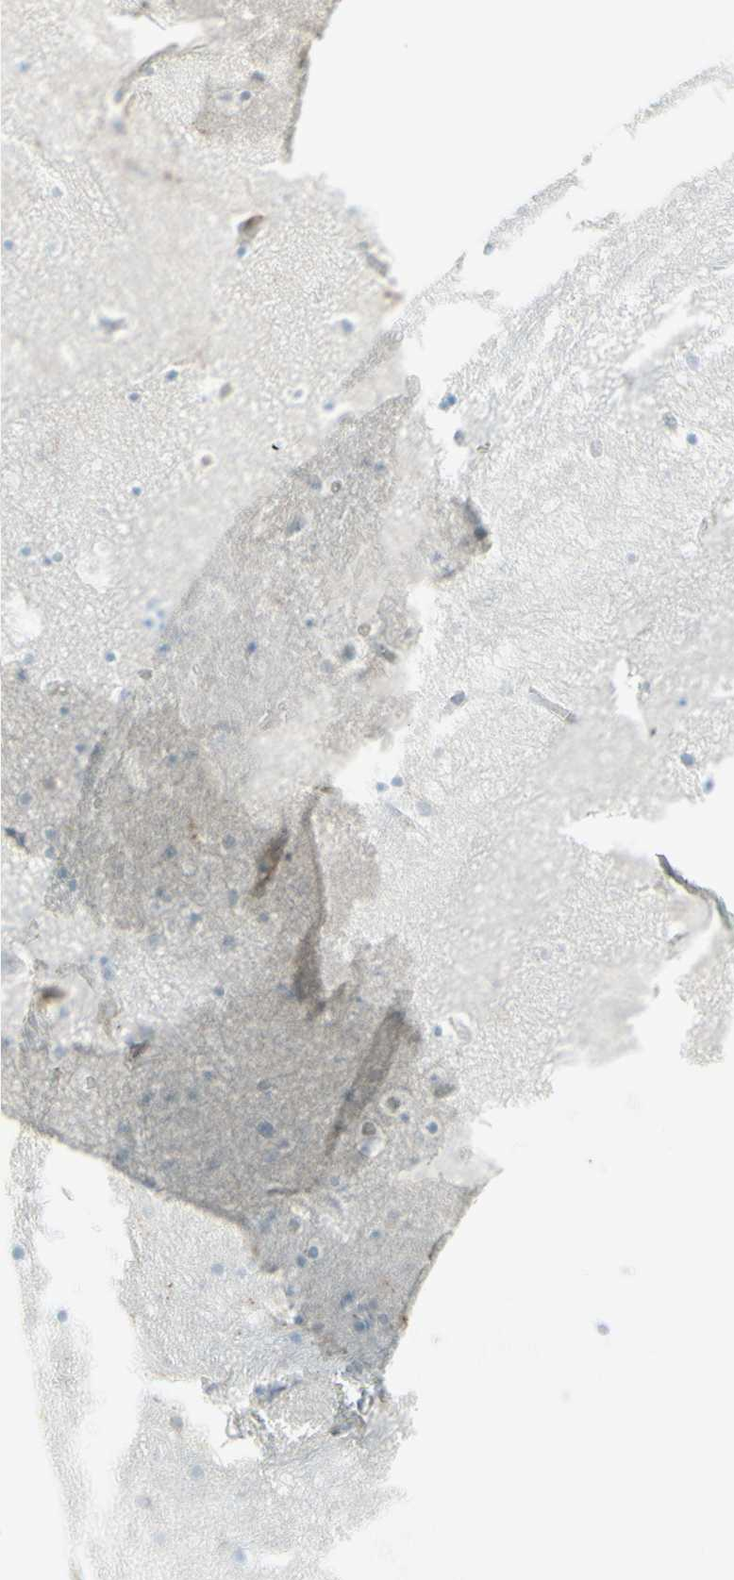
{"staining": {"intensity": "weak", "quantity": "<25%", "location": "cytoplasmic/membranous"}, "tissue": "hippocampus", "cell_type": "Glial cells", "image_type": "normal", "snomed": [{"axis": "morphology", "description": "Normal tissue, NOS"}, {"axis": "topography", "description": "Hippocampus"}], "caption": "IHC of normal hippocampus shows no staining in glial cells. (Immunohistochemistry (ihc), brightfield microscopy, high magnification).", "gene": "HLA", "patient": {"sex": "male", "age": 45}}